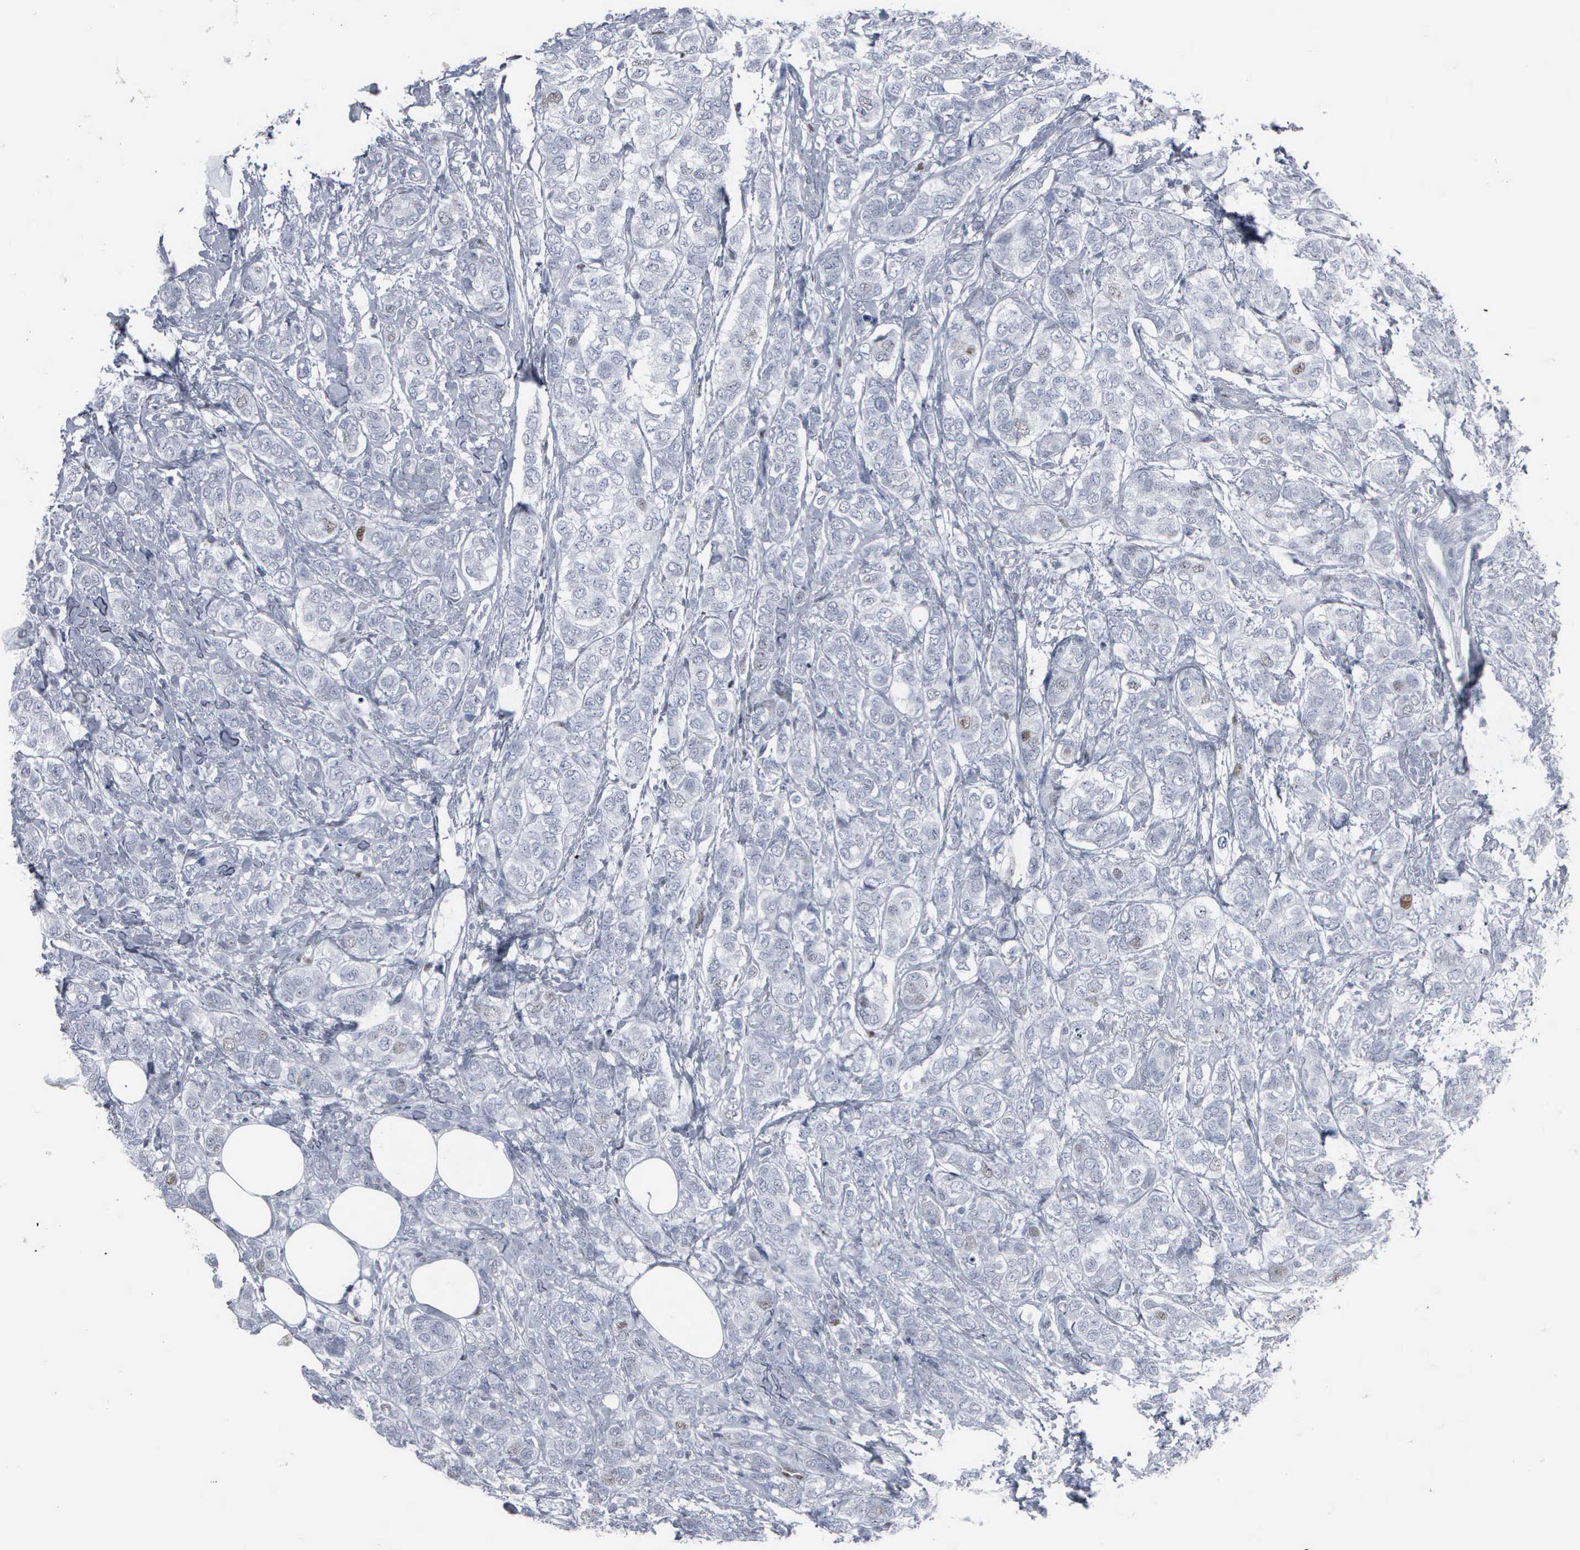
{"staining": {"intensity": "negative", "quantity": "none", "location": "none"}, "tissue": "breast cancer", "cell_type": "Tumor cells", "image_type": "cancer", "snomed": [{"axis": "morphology", "description": "Lobular carcinoma"}, {"axis": "topography", "description": "Breast"}], "caption": "Lobular carcinoma (breast) was stained to show a protein in brown. There is no significant staining in tumor cells.", "gene": "CCND3", "patient": {"sex": "female", "age": 60}}